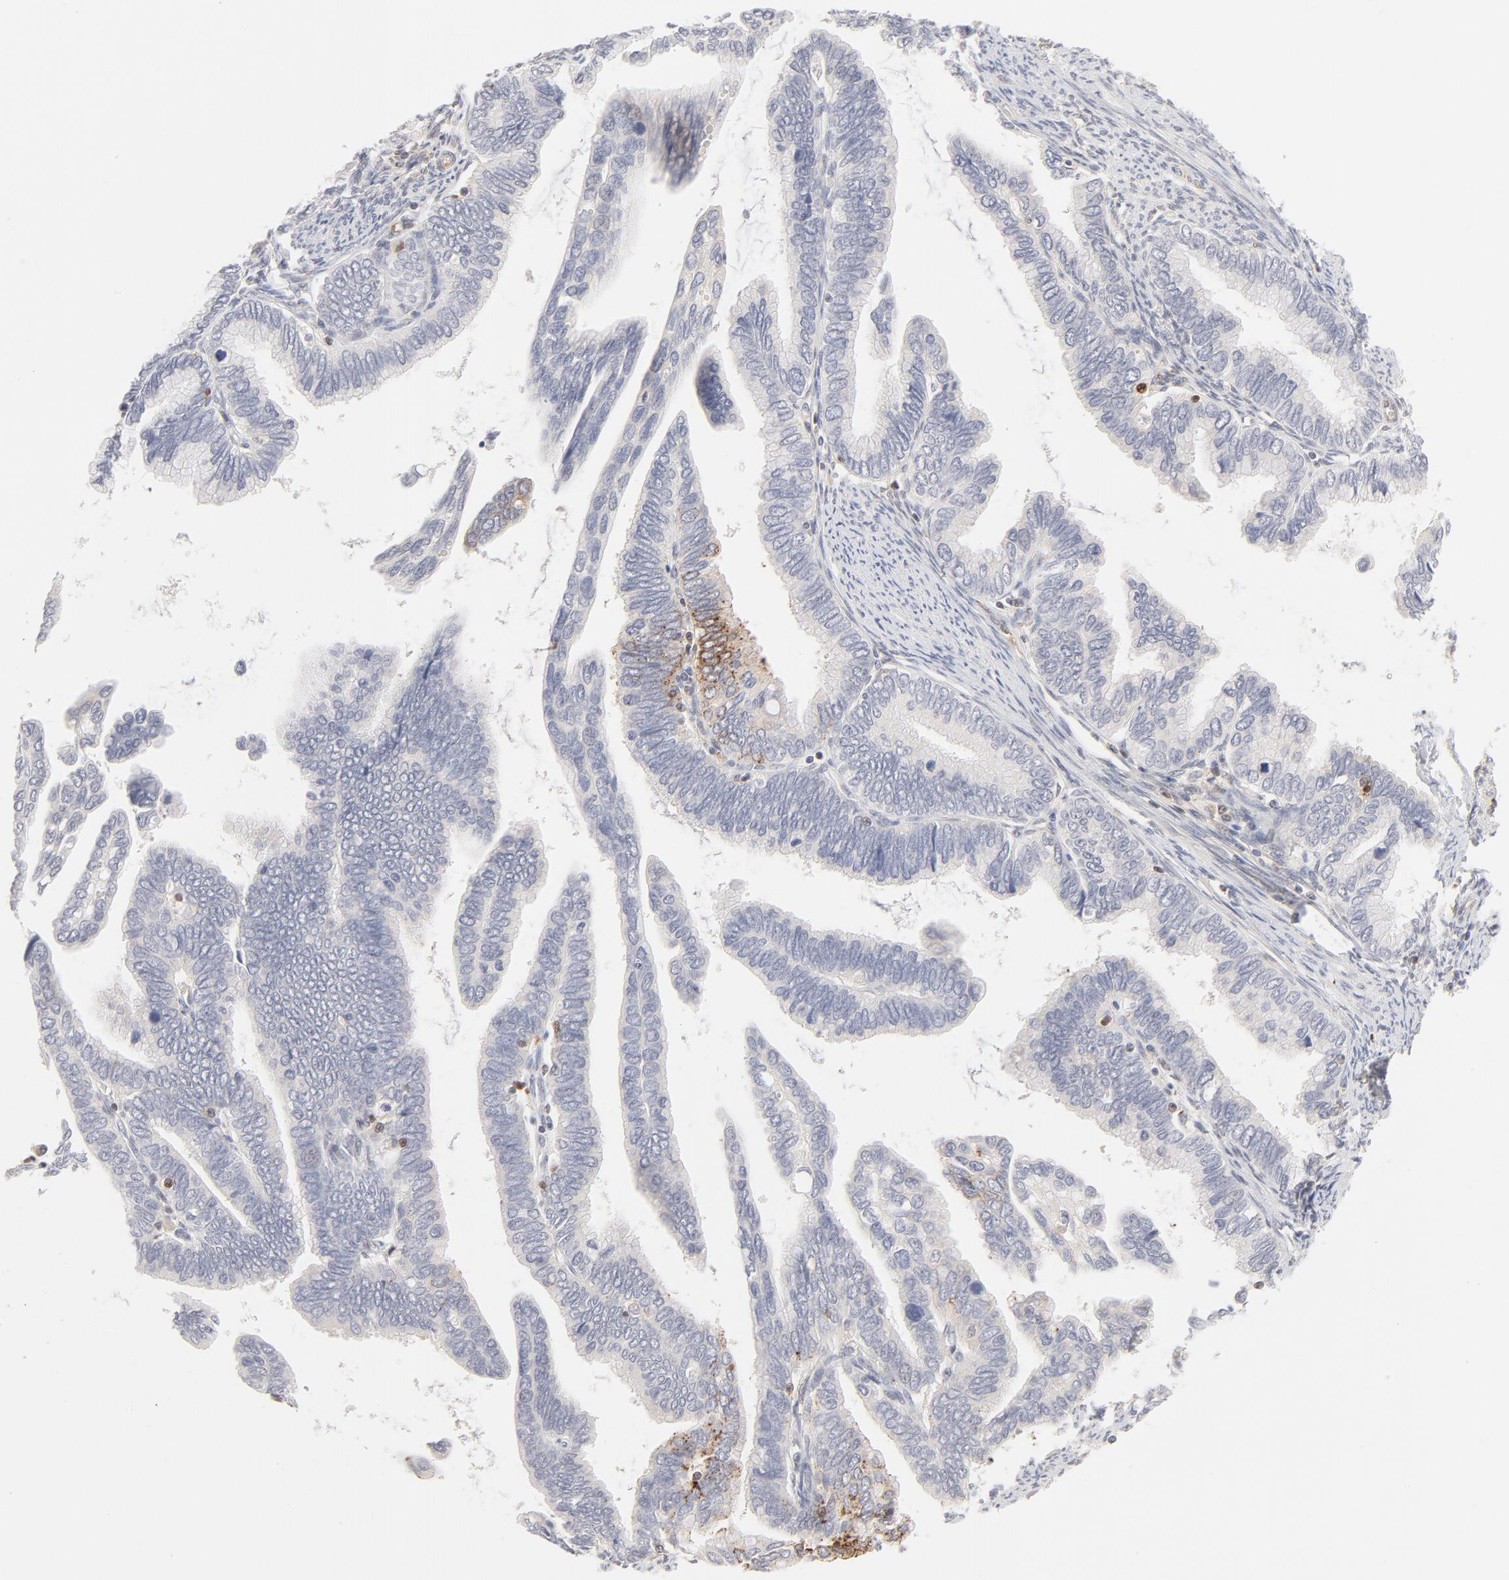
{"staining": {"intensity": "negative", "quantity": "none", "location": "none"}, "tissue": "cervical cancer", "cell_type": "Tumor cells", "image_type": "cancer", "snomed": [{"axis": "morphology", "description": "Adenocarcinoma, NOS"}, {"axis": "topography", "description": "Cervix"}], "caption": "Human cervical cancer stained for a protein using immunohistochemistry reveals no staining in tumor cells.", "gene": "CDK6", "patient": {"sex": "female", "age": 49}}